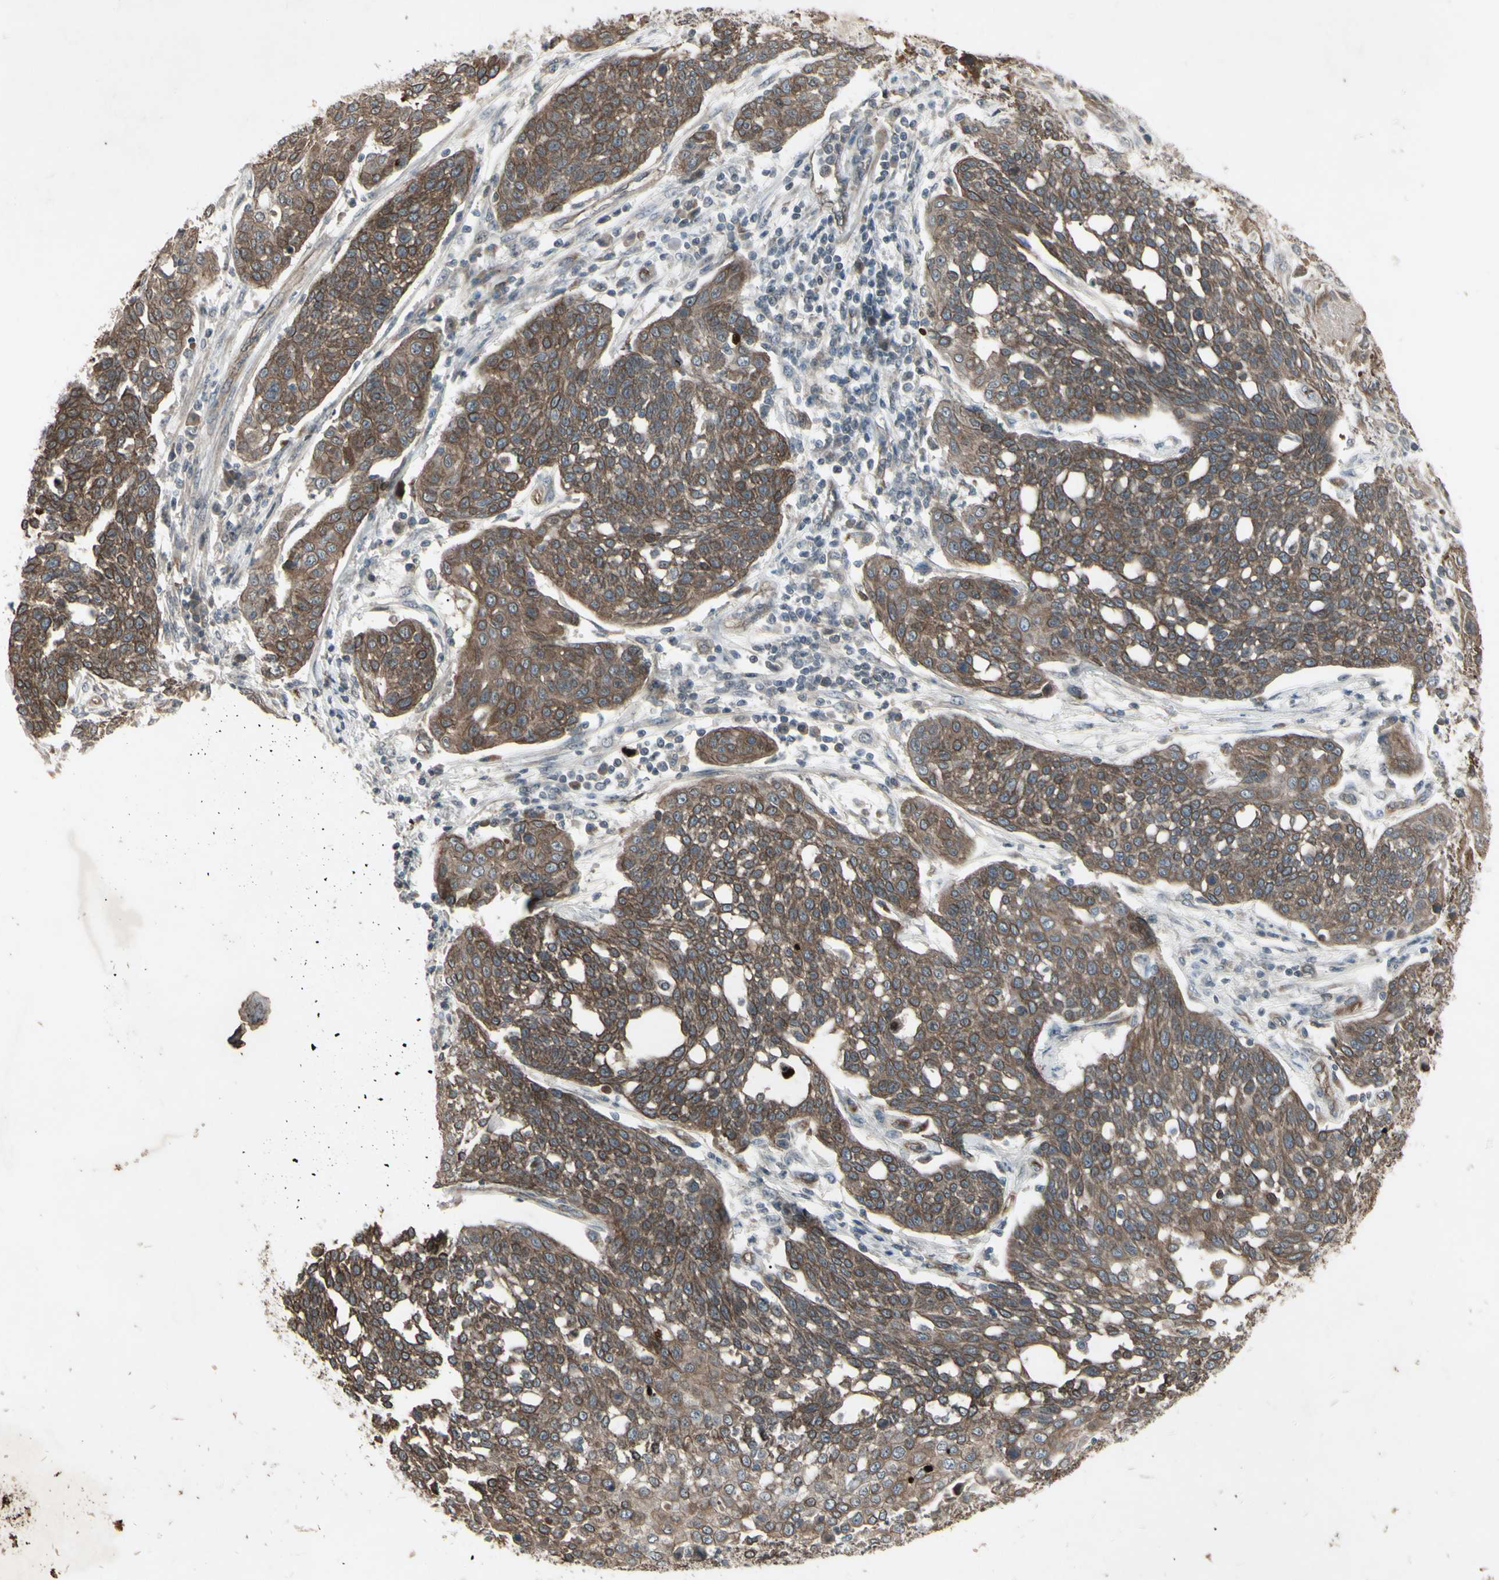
{"staining": {"intensity": "moderate", "quantity": ">75%", "location": "cytoplasmic/membranous"}, "tissue": "cervical cancer", "cell_type": "Tumor cells", "image_type": "cancer", "snomed": [{"axis": "morphology", "description": "Squamous cell carcinoma, NOS"}, {"axis": "topography", "description": "Cervix"}], "caption": "There is medium levels of moderate cytoplasmic/membranous positivity in tumor cells of cervical squamous cell carcinoma, as demonstrated by immunohistochemical staining (brown color).", "gene": "JAG1", "patient": {"sex": "female", "age": 34}}